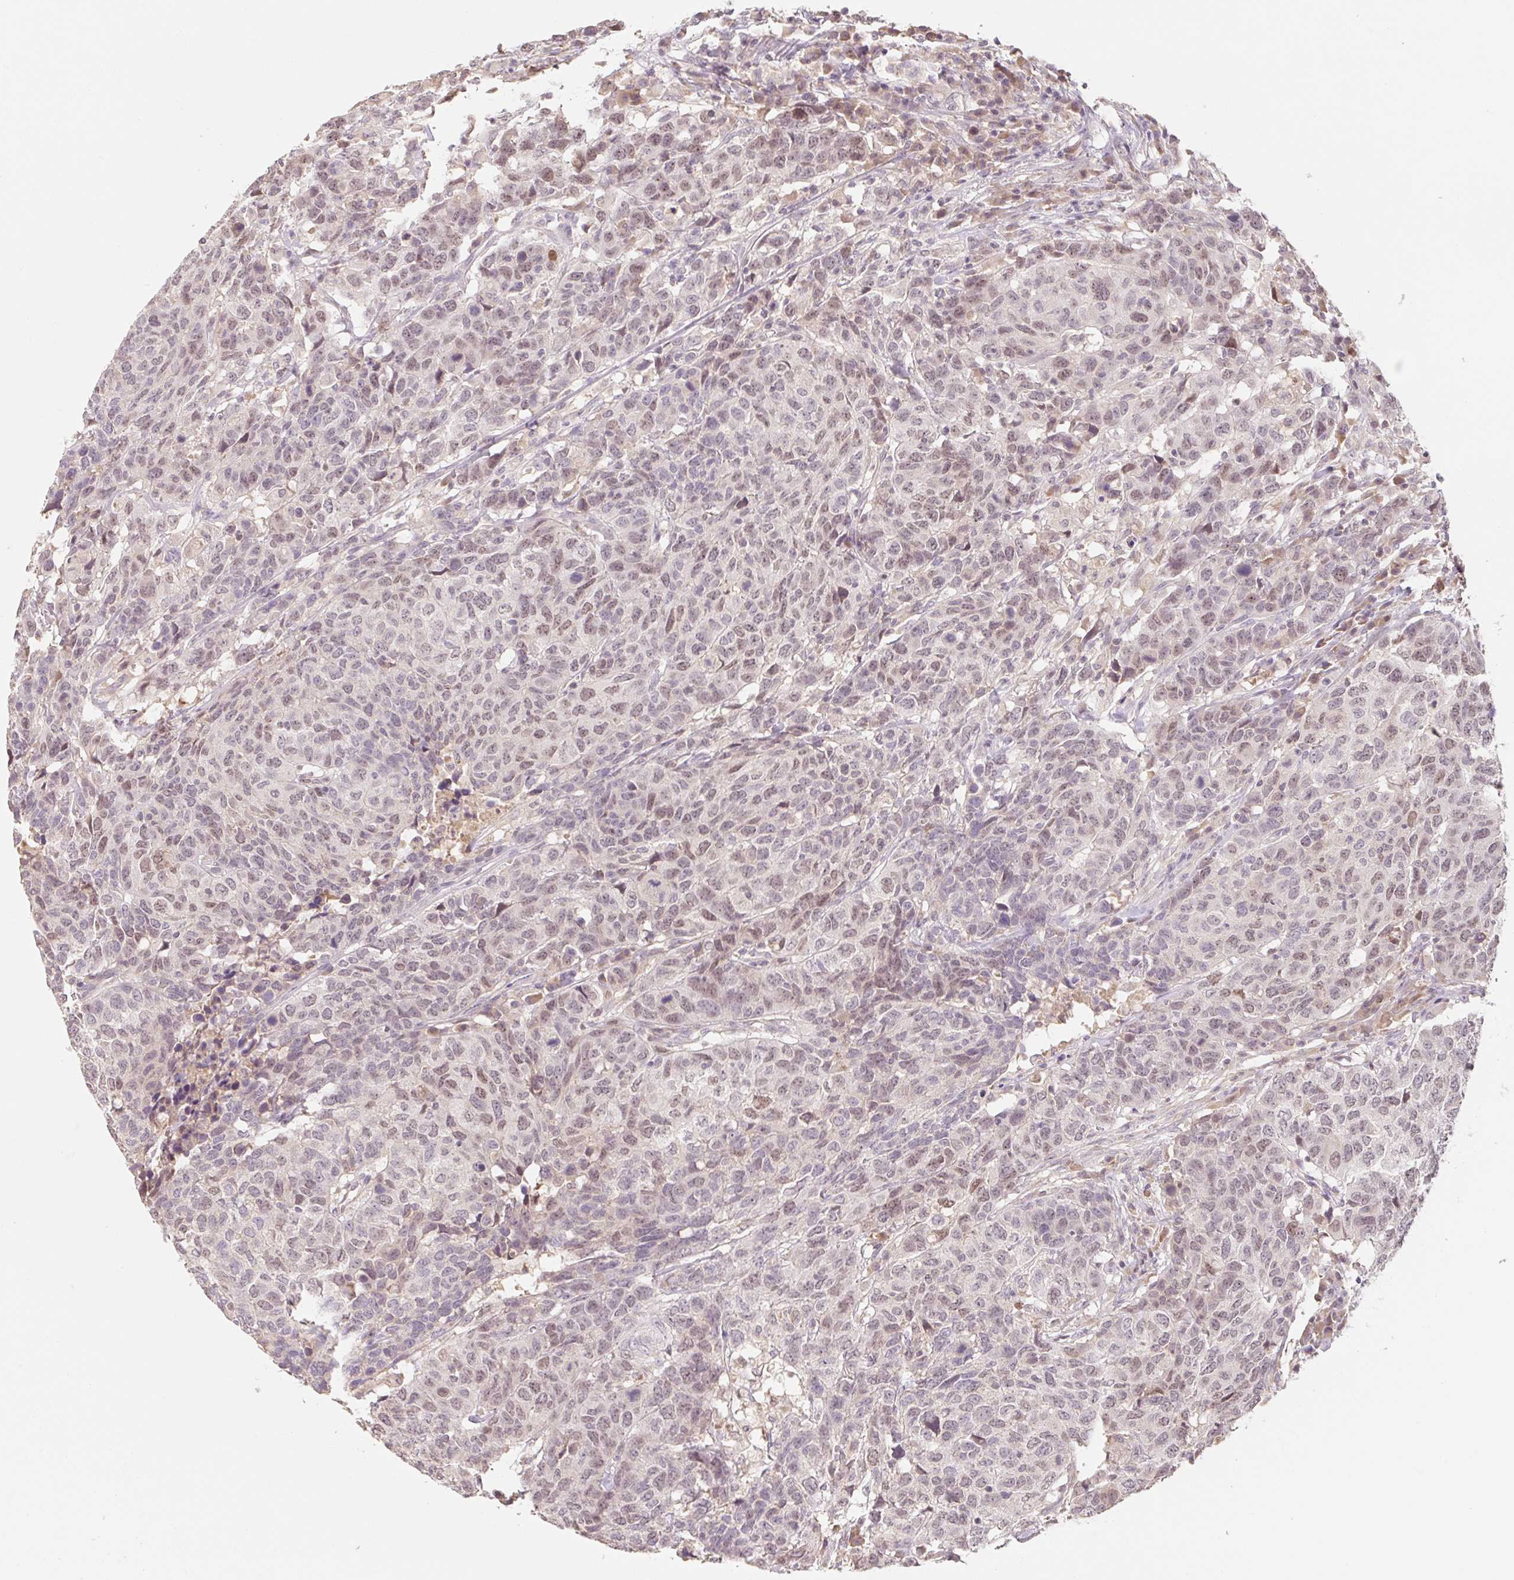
{"staining": {"intensity": "weak", "quantity": ">75%", "location": "nuclear"}, "tissue": "head and neck cancer", "cell_type": "Tumor cells", "image_type": "cancer", "snomed": [{"axis": "morphology", "description": "Normal tissue, NOS"}, {"axis": "morphology", "description": "Squamous cell carcinoma, NOS"}, {"axis": "topography", "description": "Skeletal muscle"}, {"axis": "topography", "description": "Vascular tissue"}, {"axis": "topography", "description": "Peripheral nerve tissue"}, {"axis": "topography", "description": "Head-Neck"}], "caption": "Immunohistochemistry (IHC) (DAB) staining of human head and neck squamous cell carcinoma demonstrates weak nuclear protein positivity in approximately >75% of tumor cells. The staining was performed using DAB (3,3'-diaminobenzidine), with brown indicating positive protein expression. Nuclei are stained blue with hematoxylin.", "gene": "MIA2", "patient": {"sex": "male", "age": 66}}